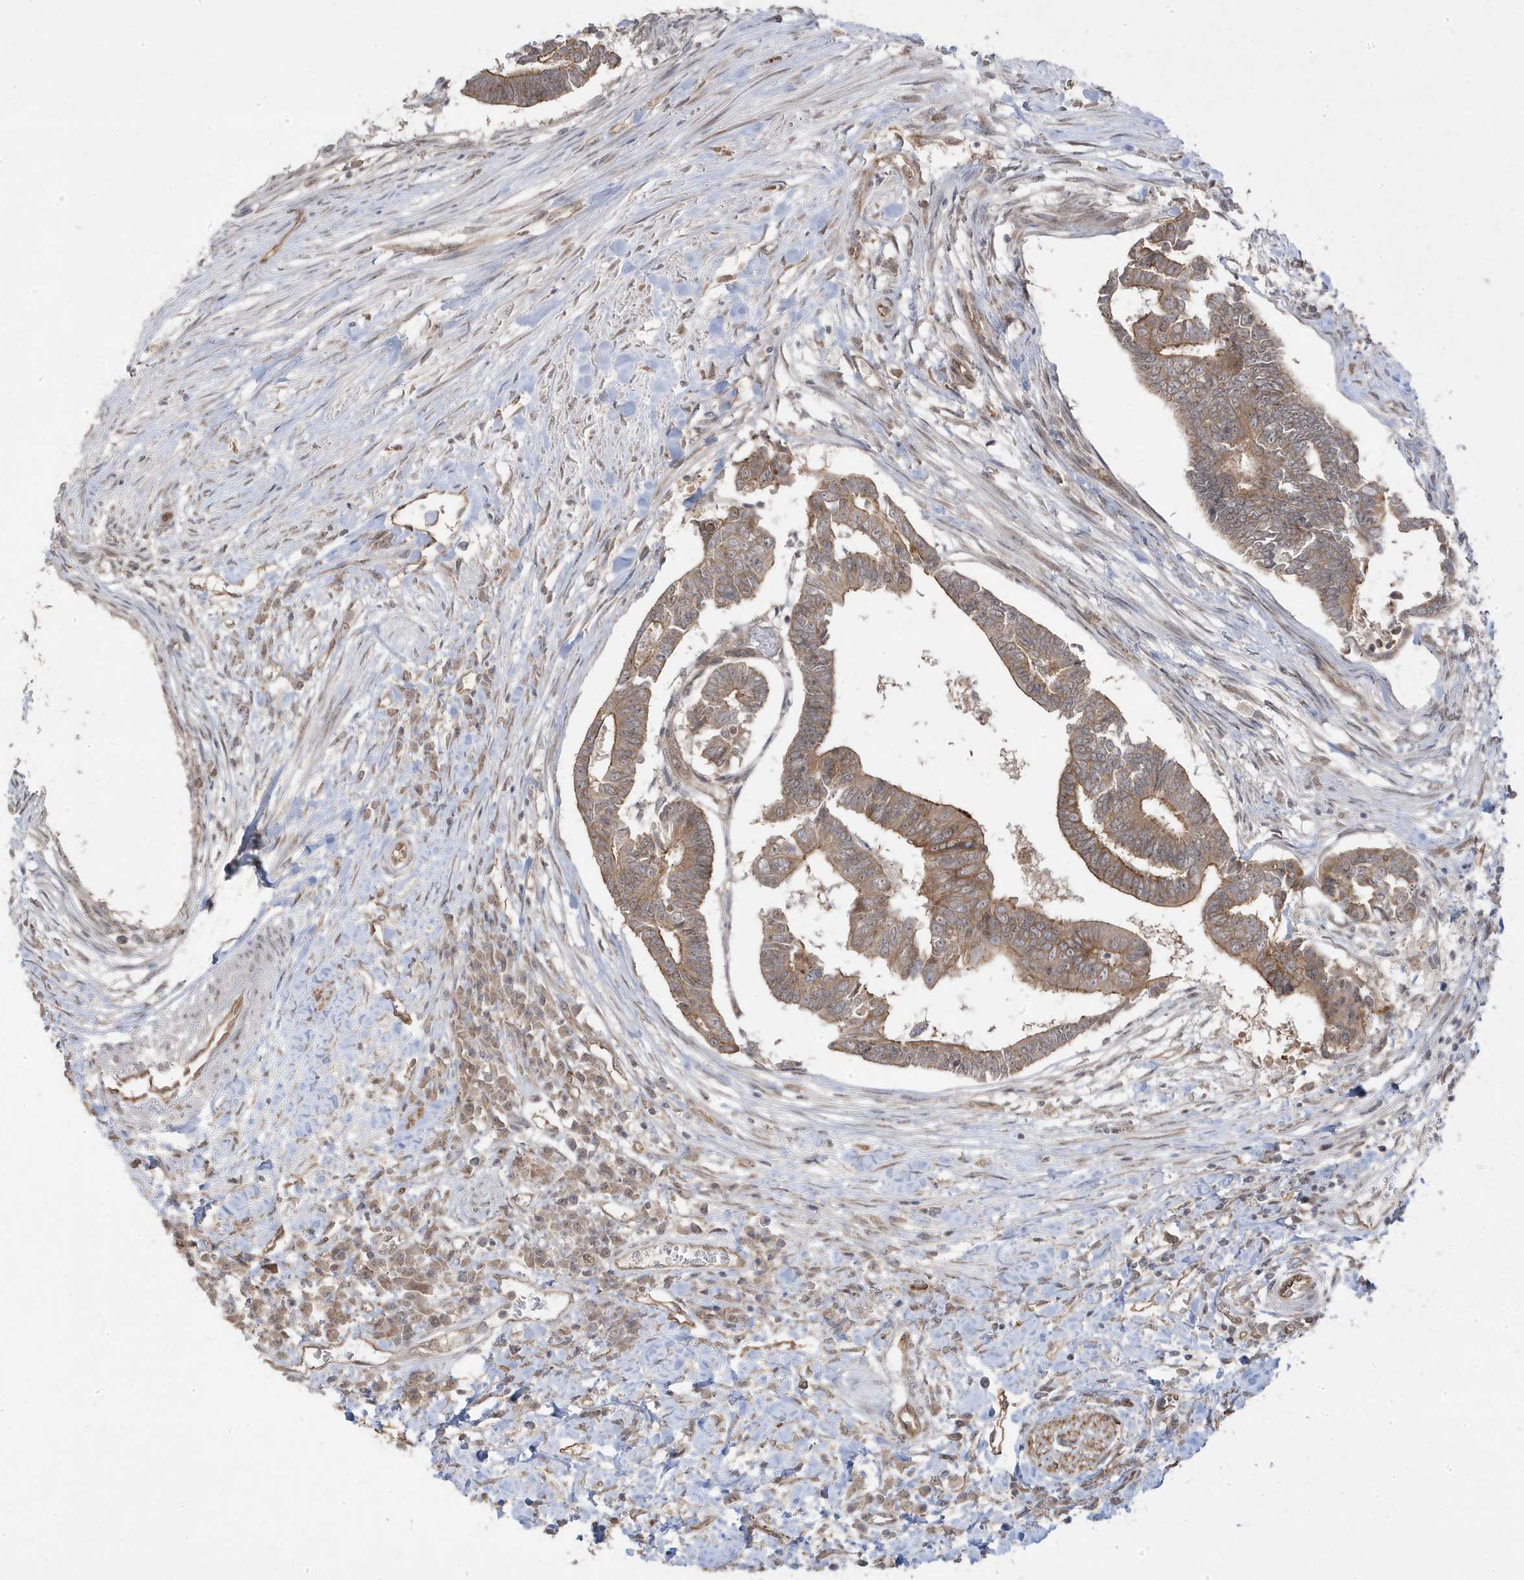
{"staining": {"intensity": "moderate", "quantity": ">75%", "location": "cytoplasmic/membranous"}, "tissue": "colorectal cancer", "cell_type": "Tumor cells", "image_type": "cancer", "snomed": [{"axis": "morphology", "description": "Adenocarcinoma, NOS"}, {"axis": "topography", "description": "Rectum"}], "caption": "High-power microscopy captured an immunohistochemistry (IHC) histopathology image of colorectal adenocarcinoma, revealing moderate cytoplasmic/membranous positivity in about >75% of tumor cells.", "gene": "DNAJC12", "patient": {"sex": "female", "age": 65}}